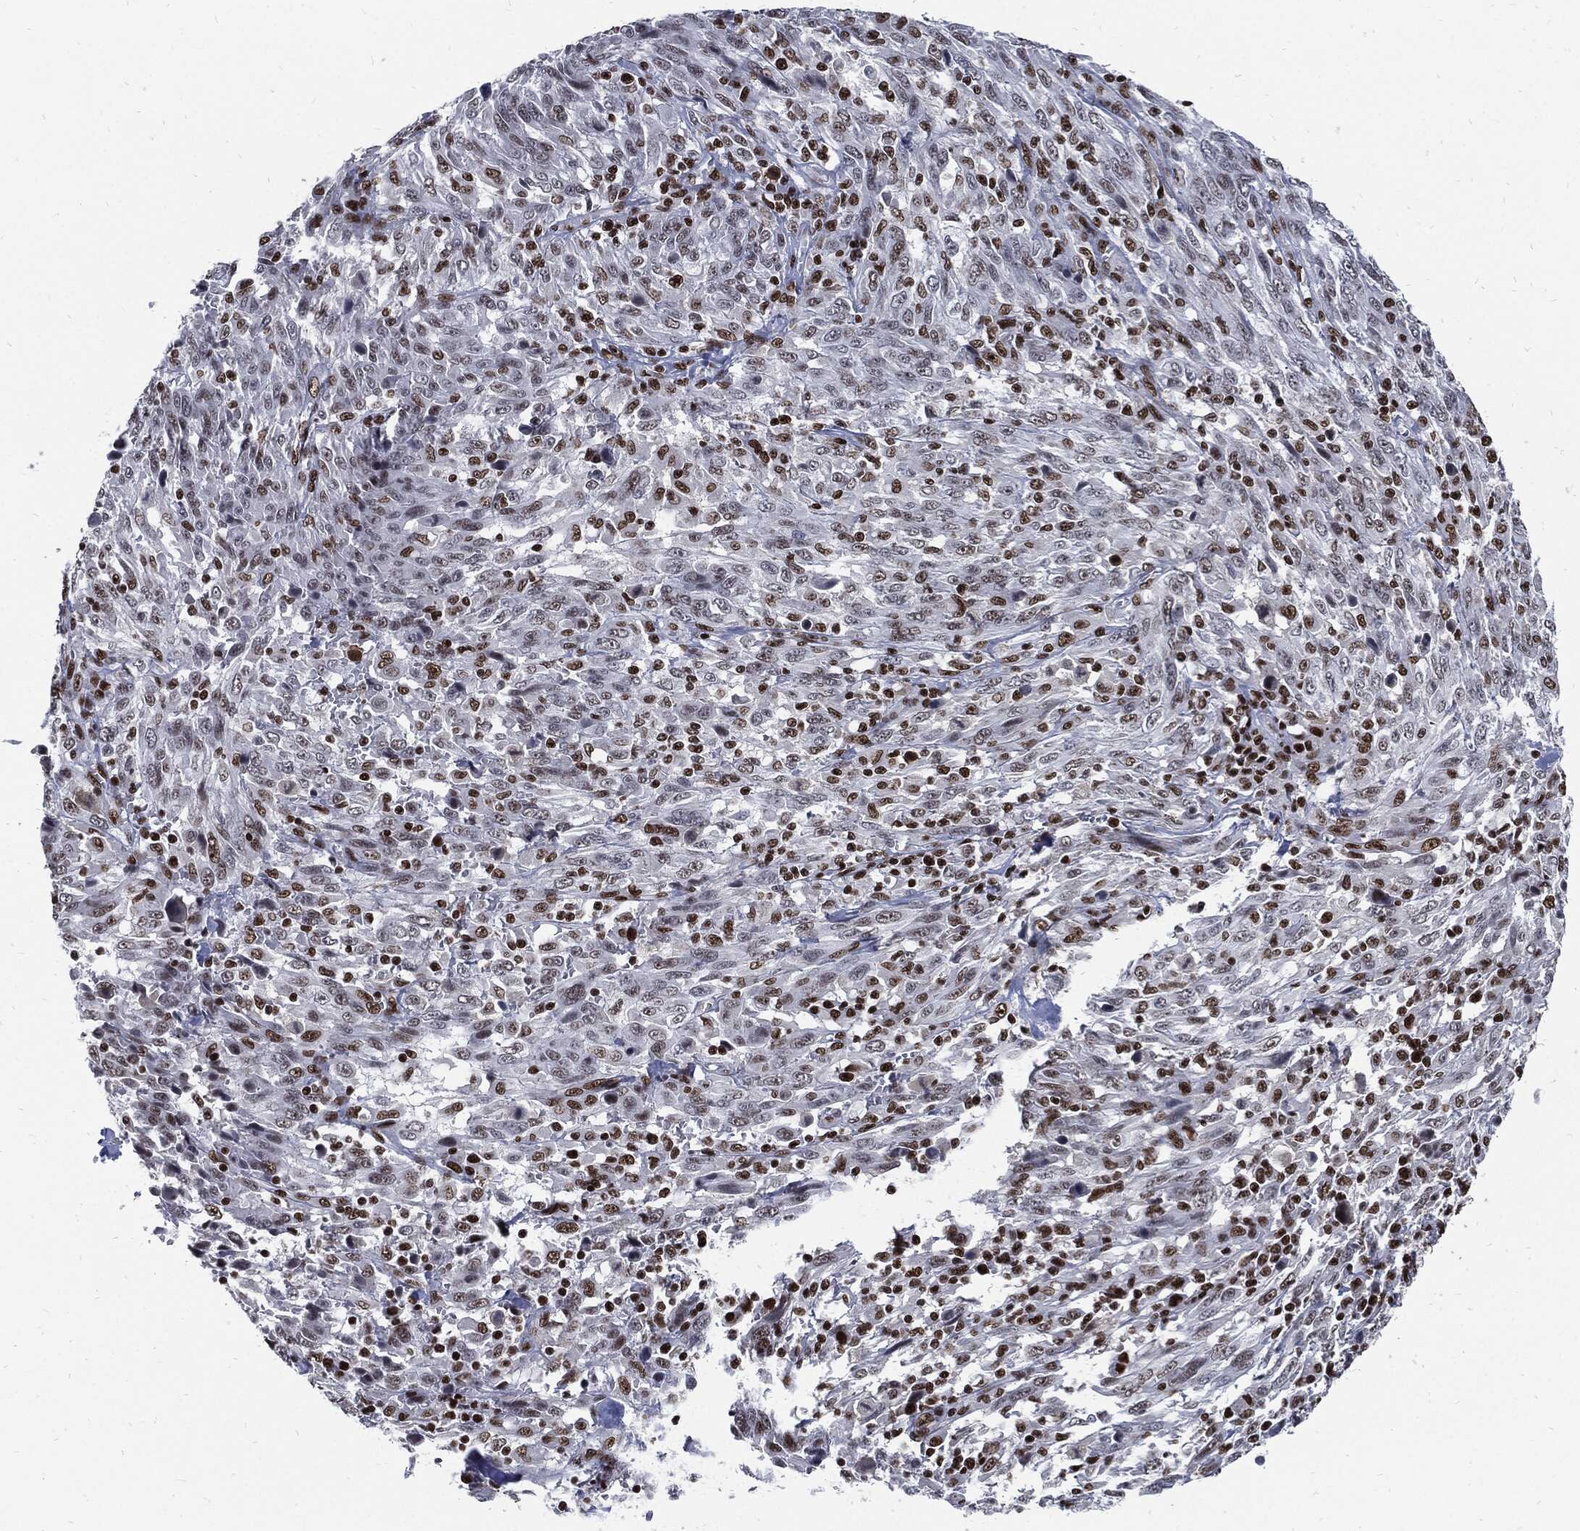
{"staining": {"intensity": "strong", "quantity": "<25%", "location": "nuclear"}, "tissue": "melanoma", "cell_type": "Tumor cells", "image_type": "cancer", "snomed": [{"axis": "morphology", "description": "Malignant melanoma, NOS"}, {"axis": "topography", "description": "Skin"}], "caption": "Melanoma was stained to show a protein in brown. There is medium levels of strong nuclear positivity in about <25% of tumor cells.", "gene": "TERF2", "patient": {"sex": "female", "age": 91}}